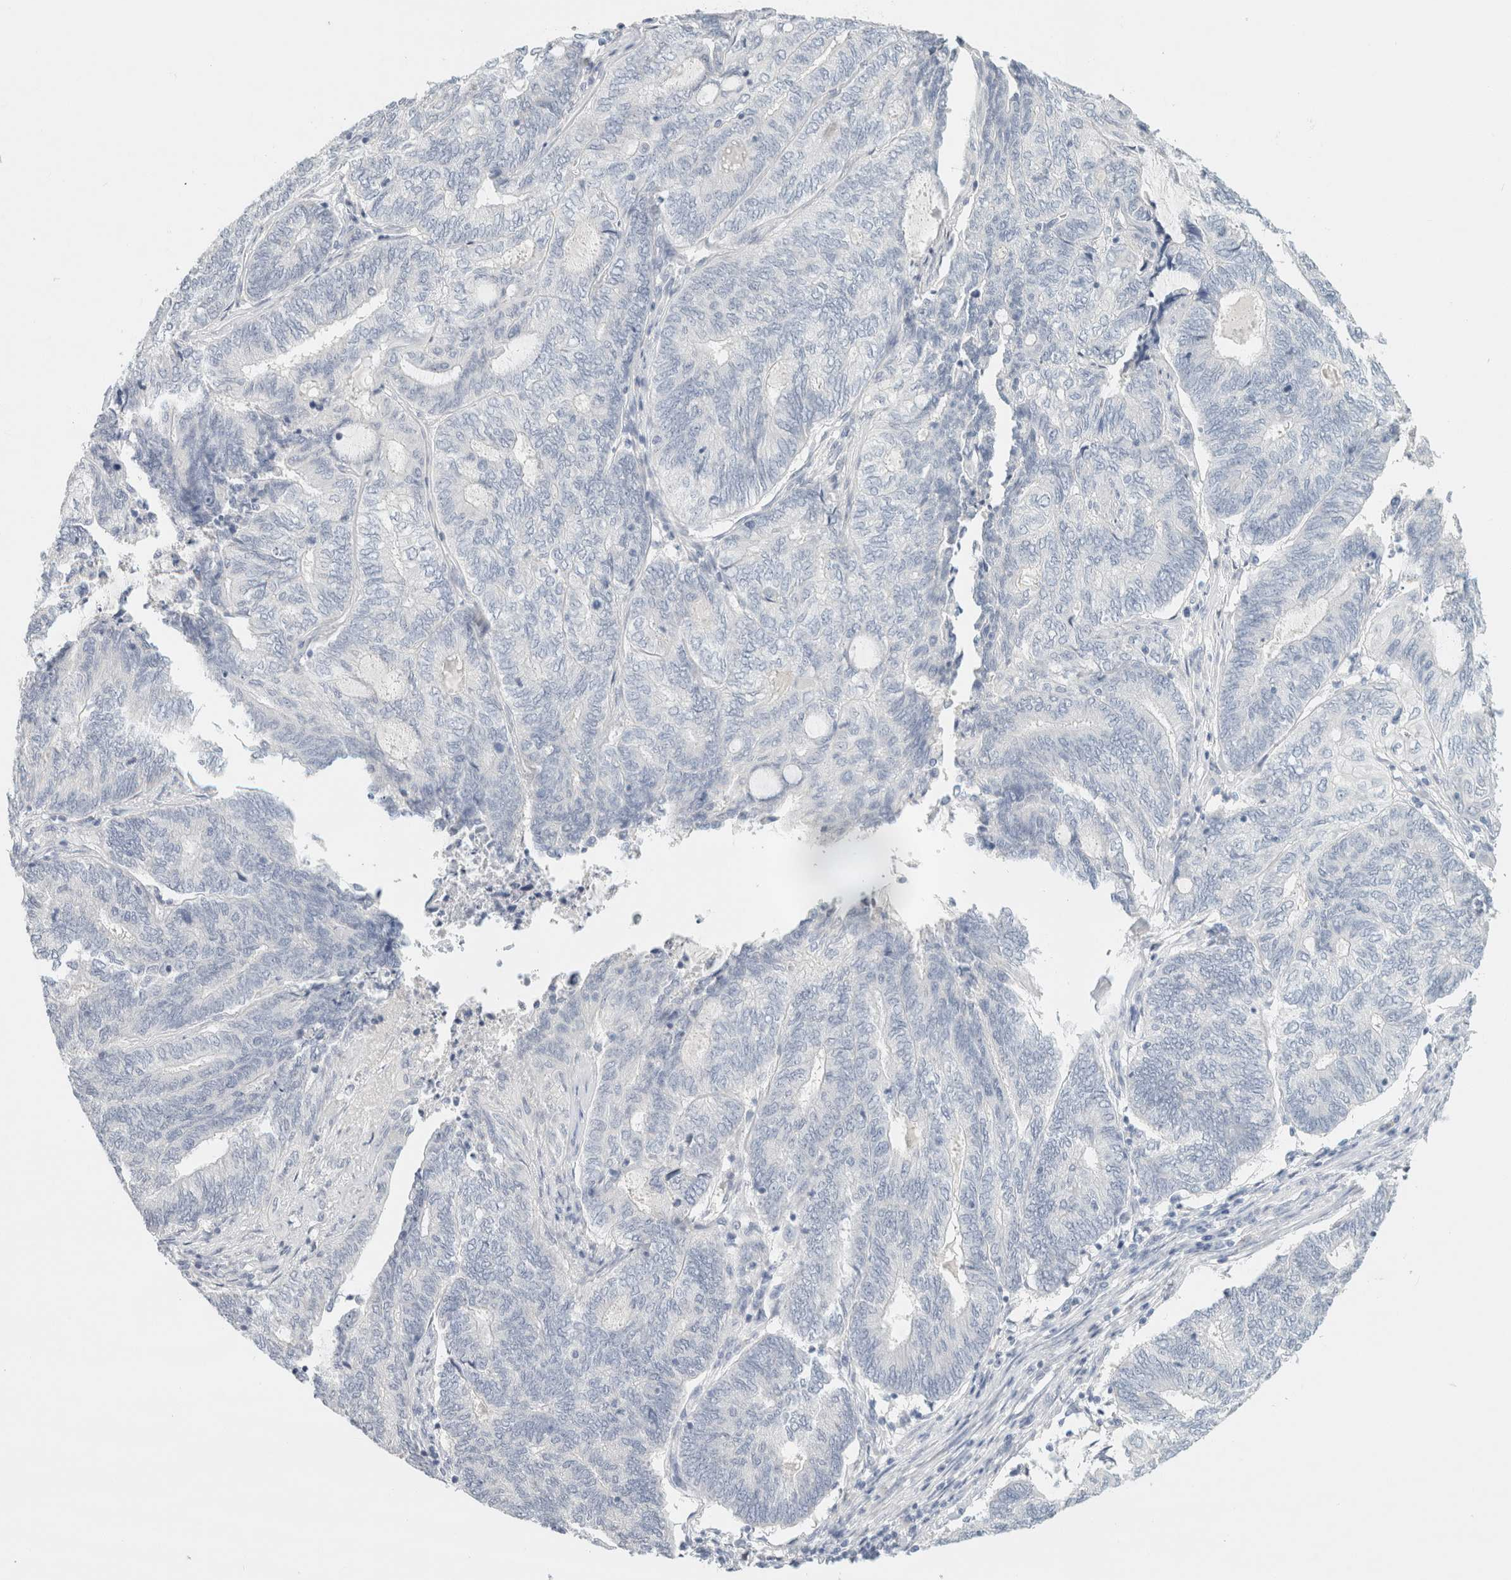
{"staining": {"intensity": "negative", "quantity": "none", "location": "none"}, "tissue": "endometrial cancer", "cell_type": "Tumor cells", "image_type": "cancer", "snomed": [{"axis": "morphology", "description": "Adenocarcinoma, NOS"}, {"axis": "topography", "description": "Uterus"}, {"axis": "topography", "description": "Endometrium"}], "caption": "High magnification brightfield microscopy of endometrial cancer (adenocarcinoma) stained with DAB (3,3'-diaminobenzidine) (brown) and counterstained with hematoxylin (blue): tumor cells show no significant expression.", "gene": "NEFM", "patient": {"sex": "female", "age": 70}}